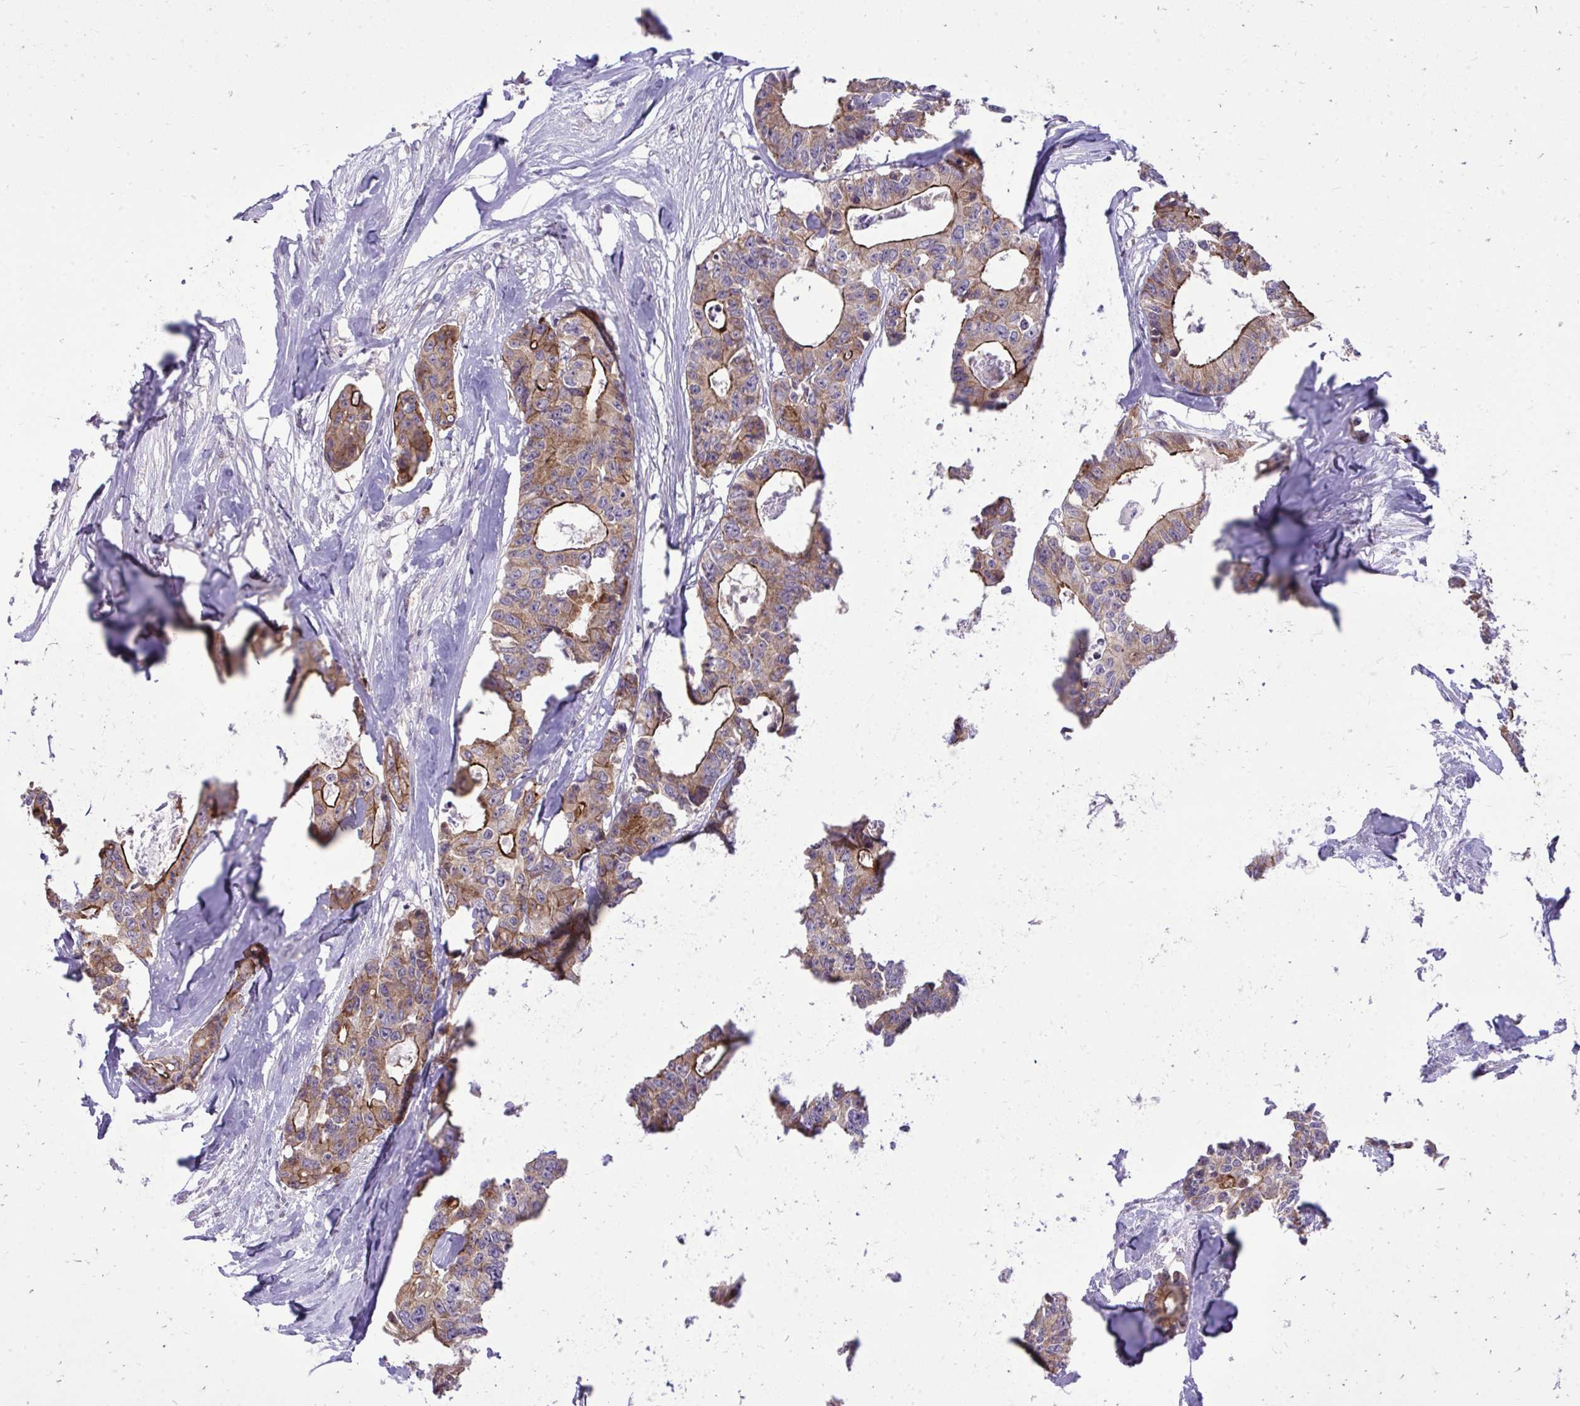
{"staining": {"intensity": "moderate", "quantity": ">75%", "location": "cytoplasmic/membranous"}, "tissue": "colorectal cancer", "cell_type": "Tumor cells", "image_type": "cancer", "snomed": [{"axis": "morphology", "description": "Adenocarcinoma, NOS"}, {"axis": "topography", "description": "Rectum"}], "caption": "High-power microscopy captured an immunohistochemistry histopathology image of colorectal adenocarcinoma, revealing moderate cytoplasmic/membranous expression in about >75% of tumor cells.", "gene": "SPTBN2", "patient": {"sex": "male", "age": 57}}